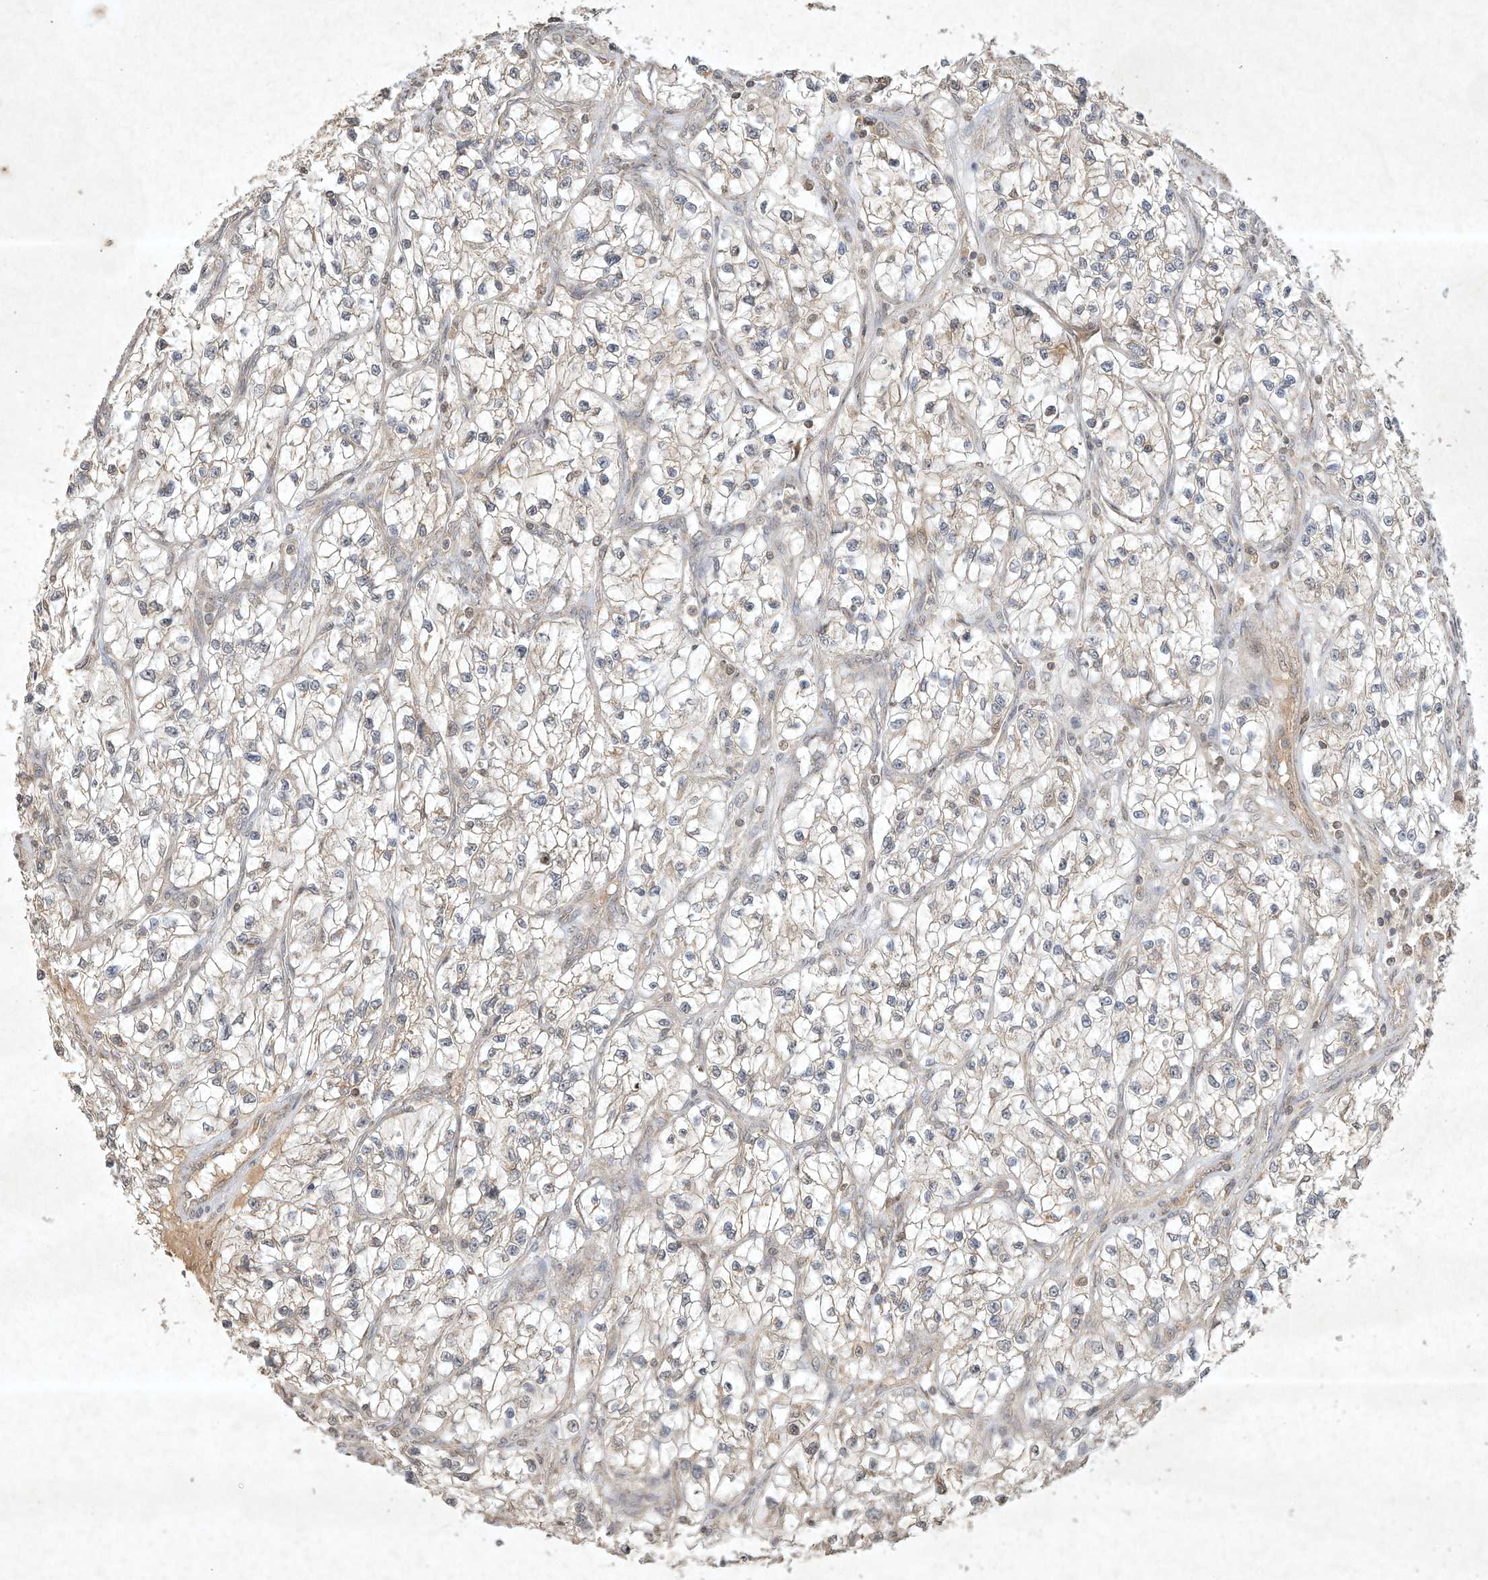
{"staining": {"intensity": "weak", "quantity": "25%-75%", "location": "cytoplasmic/membranous"}, "tissue": "renal cancer", "cell_type": "Tumor cells", "image_type": "cancer", "snomed": [{"axis": "morphology", "description": "Adenocarcinoma, NOS"}, {"axis": "topography", "description": "Kidney"}], "caption": "The micrograph exhibits immunohistochemical staining of renal adenocarcinoma. There is weak cytoplasmic/membranous positivity is present in approximately 25%-75% of tumor cells. (DAB = brown stain, brightfield microscopy at high magnification).", "gene": "BTRC", "patient": {"sex": "female", "age": 57}}